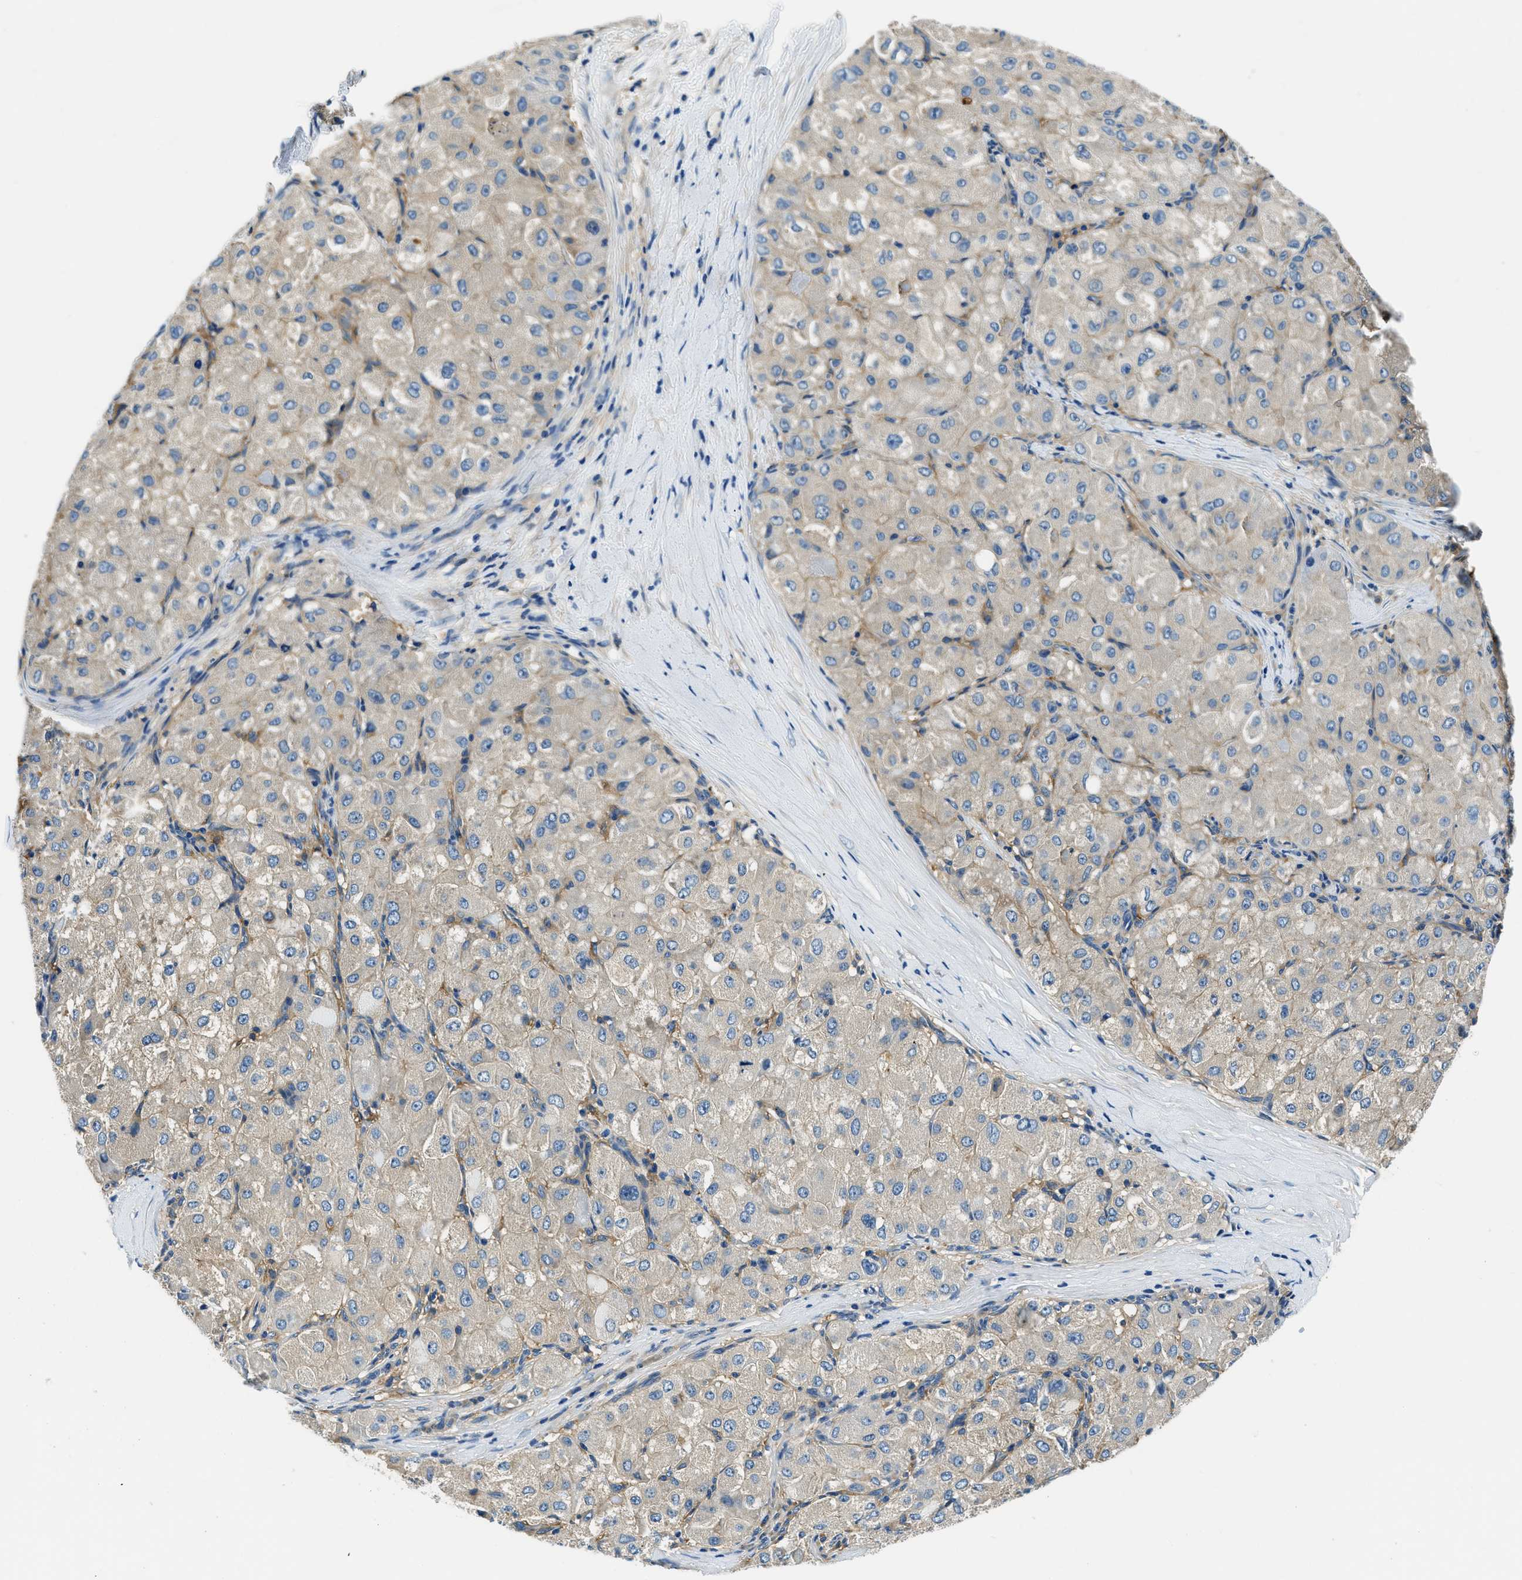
{"staining": {"intensity": "weak", "quantity": ">75%", "location": "cytoplasmic/membranous"}, "tissue": "liver cancer", "cell_type": "Tumor cells", "image_type": "cancer", "snomed": [{"axis": "morphology", "description": "Carcinoma, Hepatocellular, NOS"}, {"axis": "topography", "description": "Liver"}], "caption": "Weak cytoplasmic/membranous staining is appreciated in approximately >75% of tumor cells in hepatocellular carcinoma (liver). The protein is stained brown, and the nuclei are stained in blue (DAB (3,3'-diaminobenzidine) IHC with brightfield microscopy, high magnification).", "gene": "TWF1", "patient": {"sex": "male", "age": 80}}